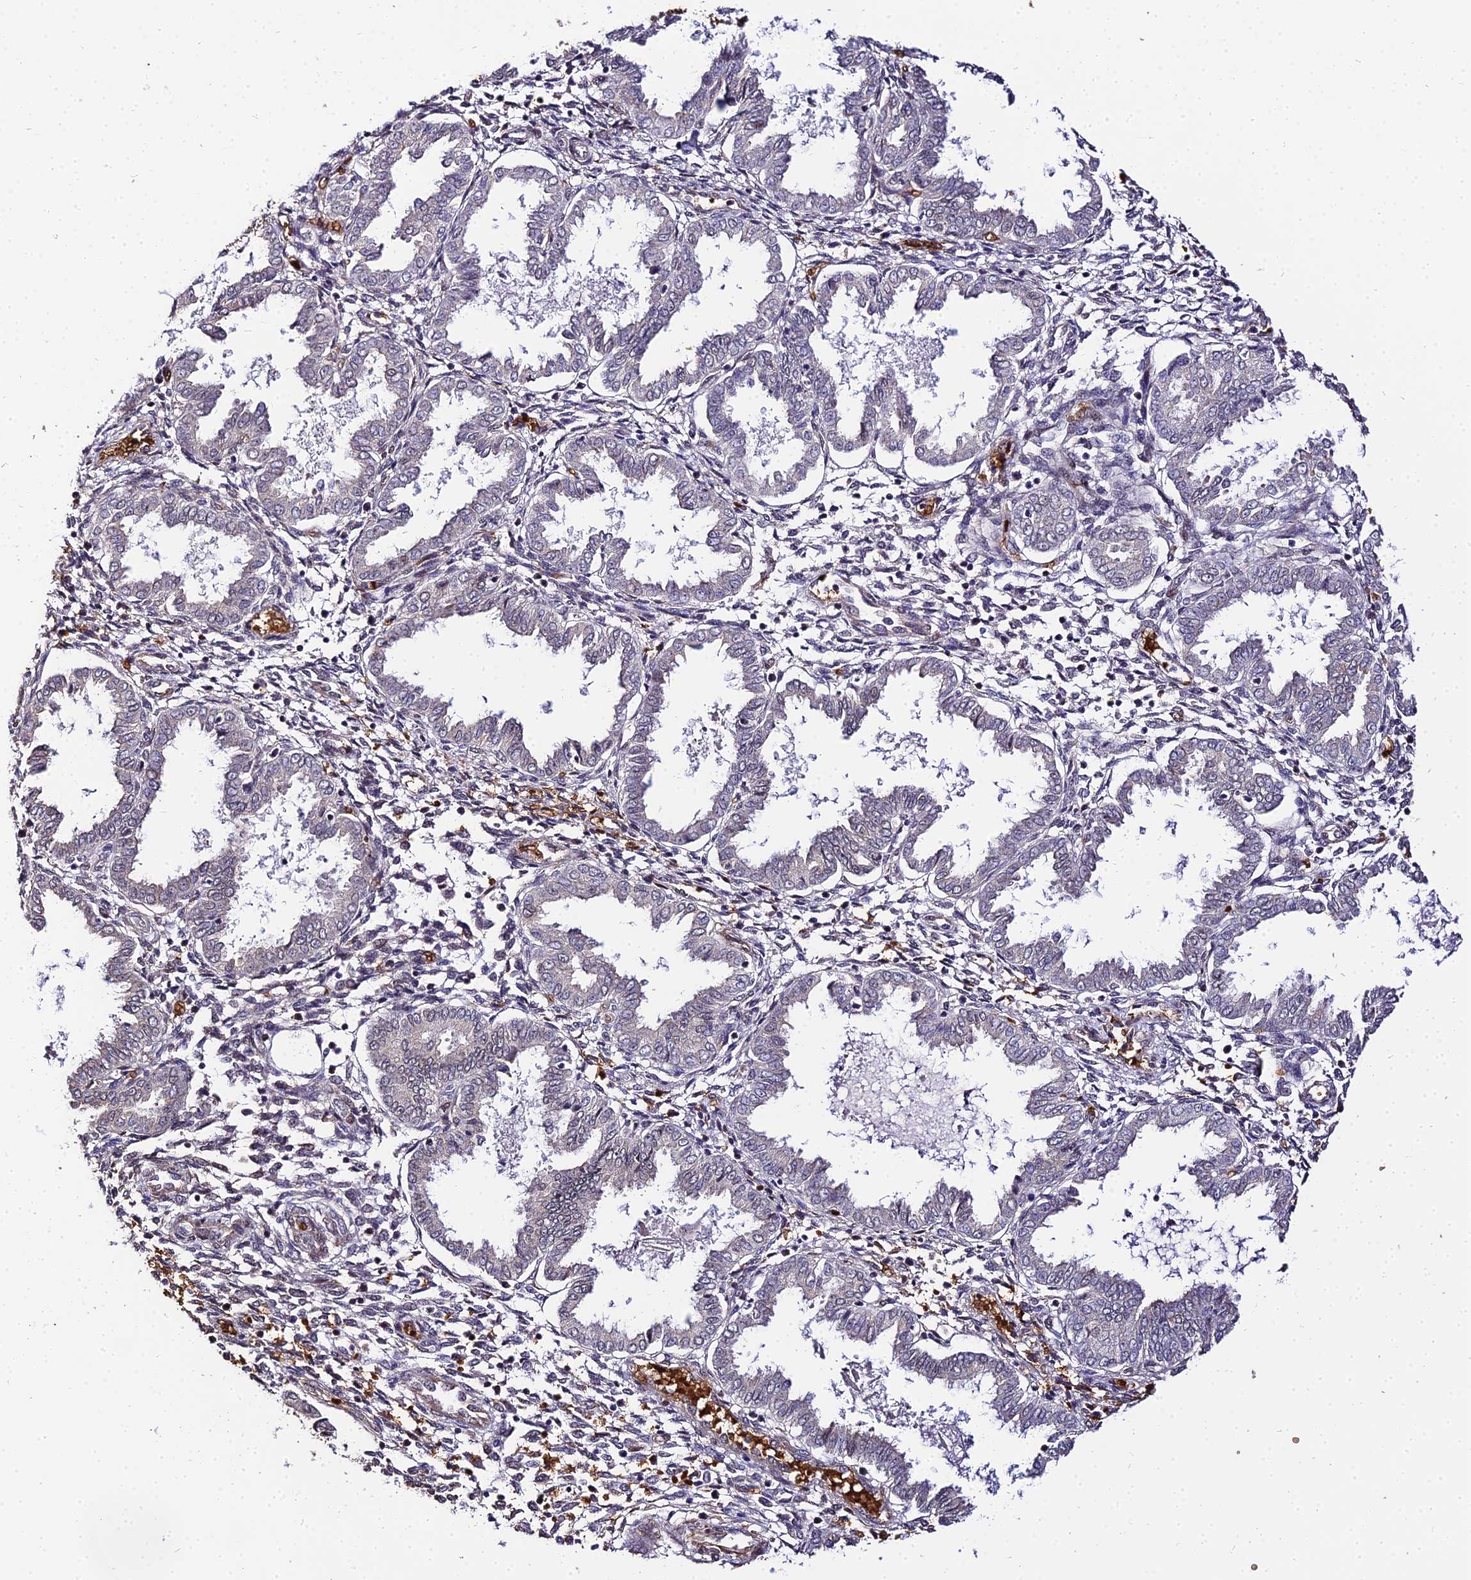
{"staining": {"intensity": "negative", "quantity": "none", "location": "none"}, "tissue": "endometrium", "cell_type": "Cells in endometrial stroma", "image_type": "normal", "snomed": [{"axis": "morphology", "description": "Normal tissue, NOS"}, {"axis": "topography", "description": "Endometrium"}], "caption": "Human endometrium stained for a protein using immunohistochemistry (IHC) exhibits no positivity in cells in endometrial stroma.", "gene": "BCL9", "patient": {"sex": "female", "age": 33}}